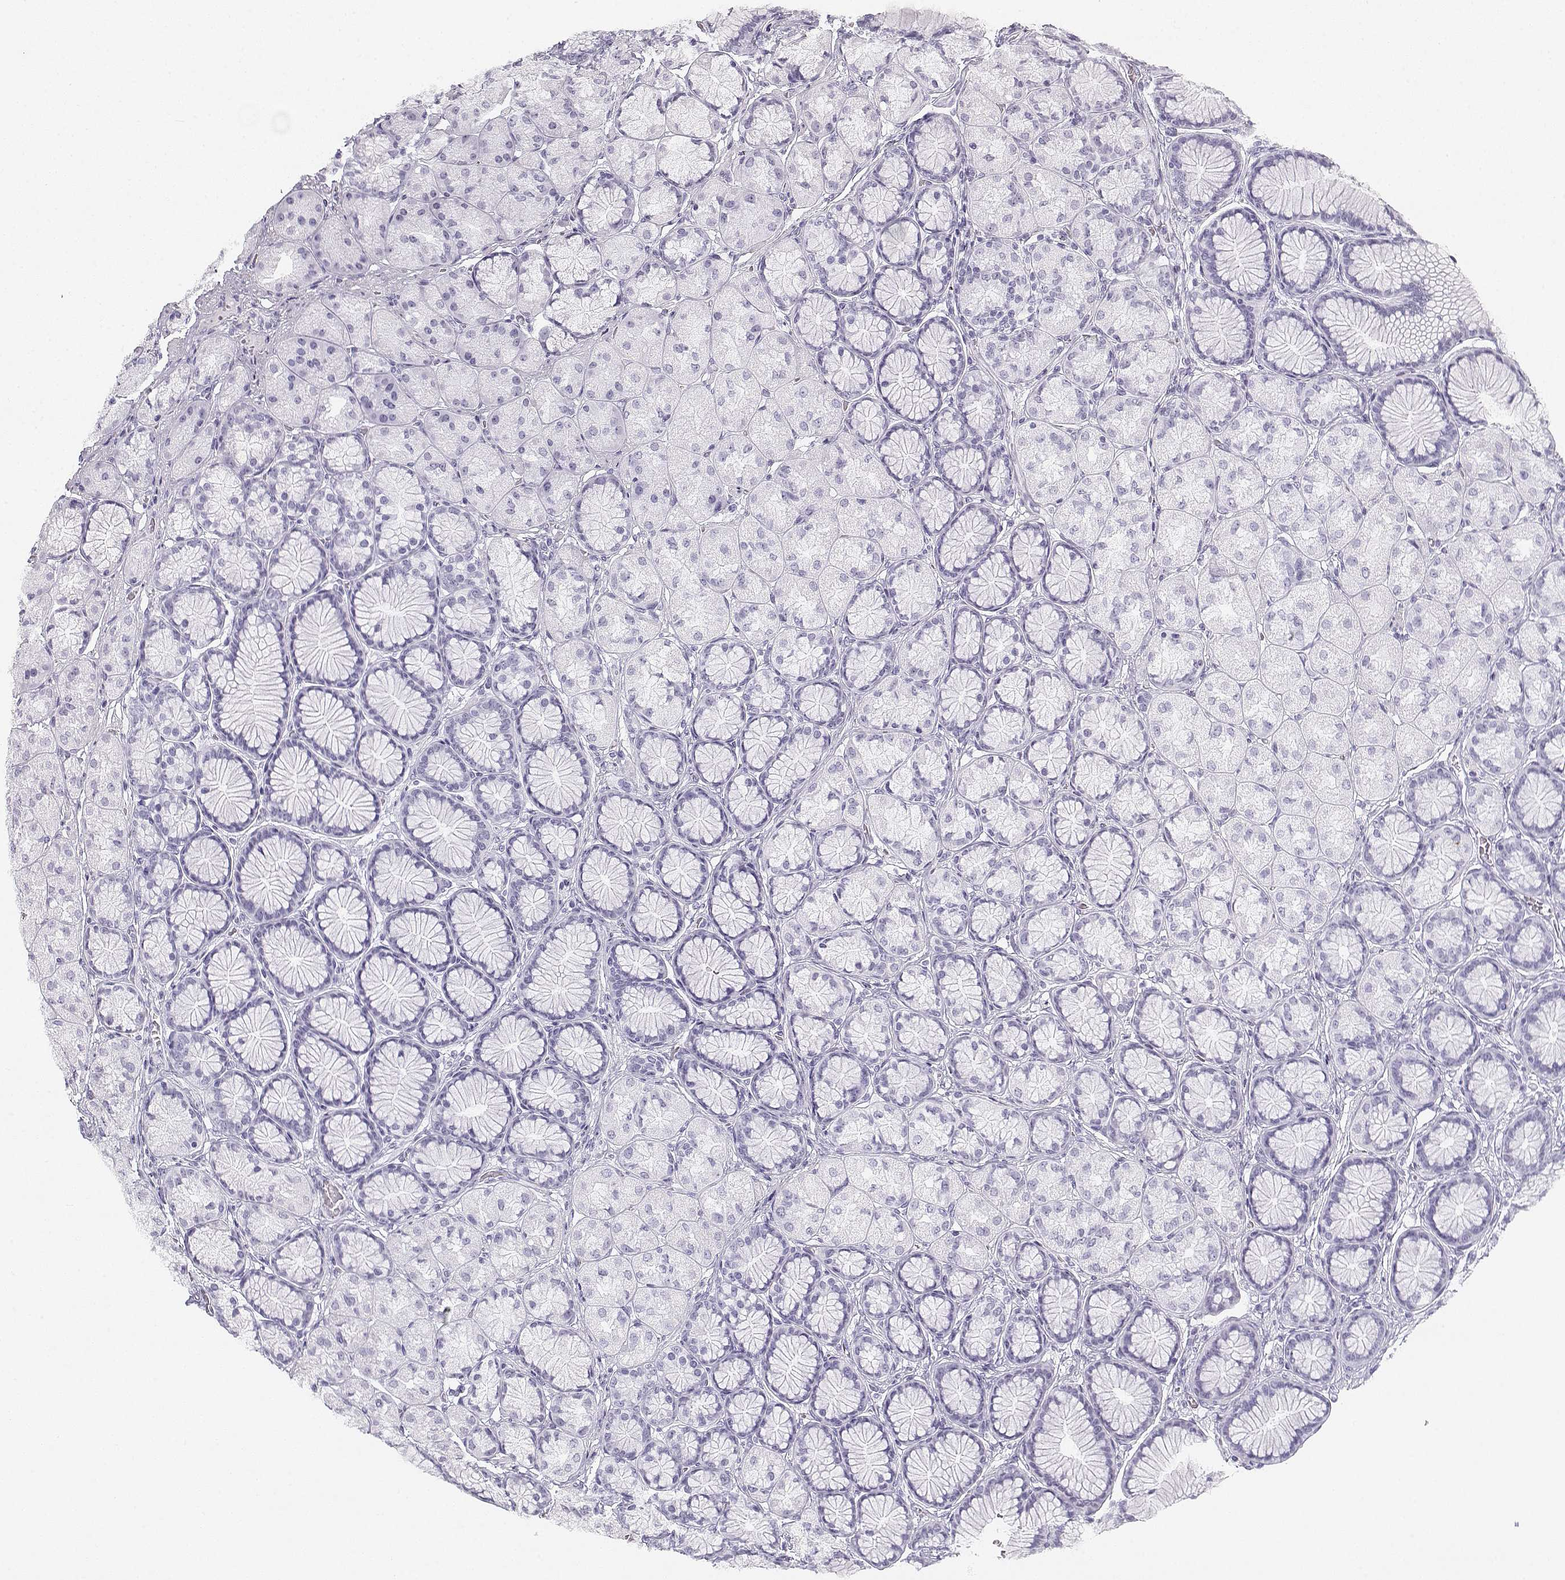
{"staining": {"intensity": "weak", "quantity": "<25%", "location": "cytoplasmic/membranous"}, "tissue": "stomach", "cell_type": "Glandular cells", "image_type": "normal", "snomed": [{"axis": "morphology", "description": "Normal tissue, NOS"}, {"axis": "morphology", "description": "Adenocarcinoma, NOS"}, {"axis": "morphology", "description": "Adenocarcinoma, High grade"}, {"axis": "topography", "description": "Stomach, upper"}, {"axis": "topography", "description": "Stomach"}], "caption": "Glandular cells show no significant protein positivity in normal stomach. (Brightfield microscopy of DAB (3,3'-diaminobenzidine) IHC at high magnification).", "gene": "UROC1", "patient": {"sex": "female", "age": 65}}